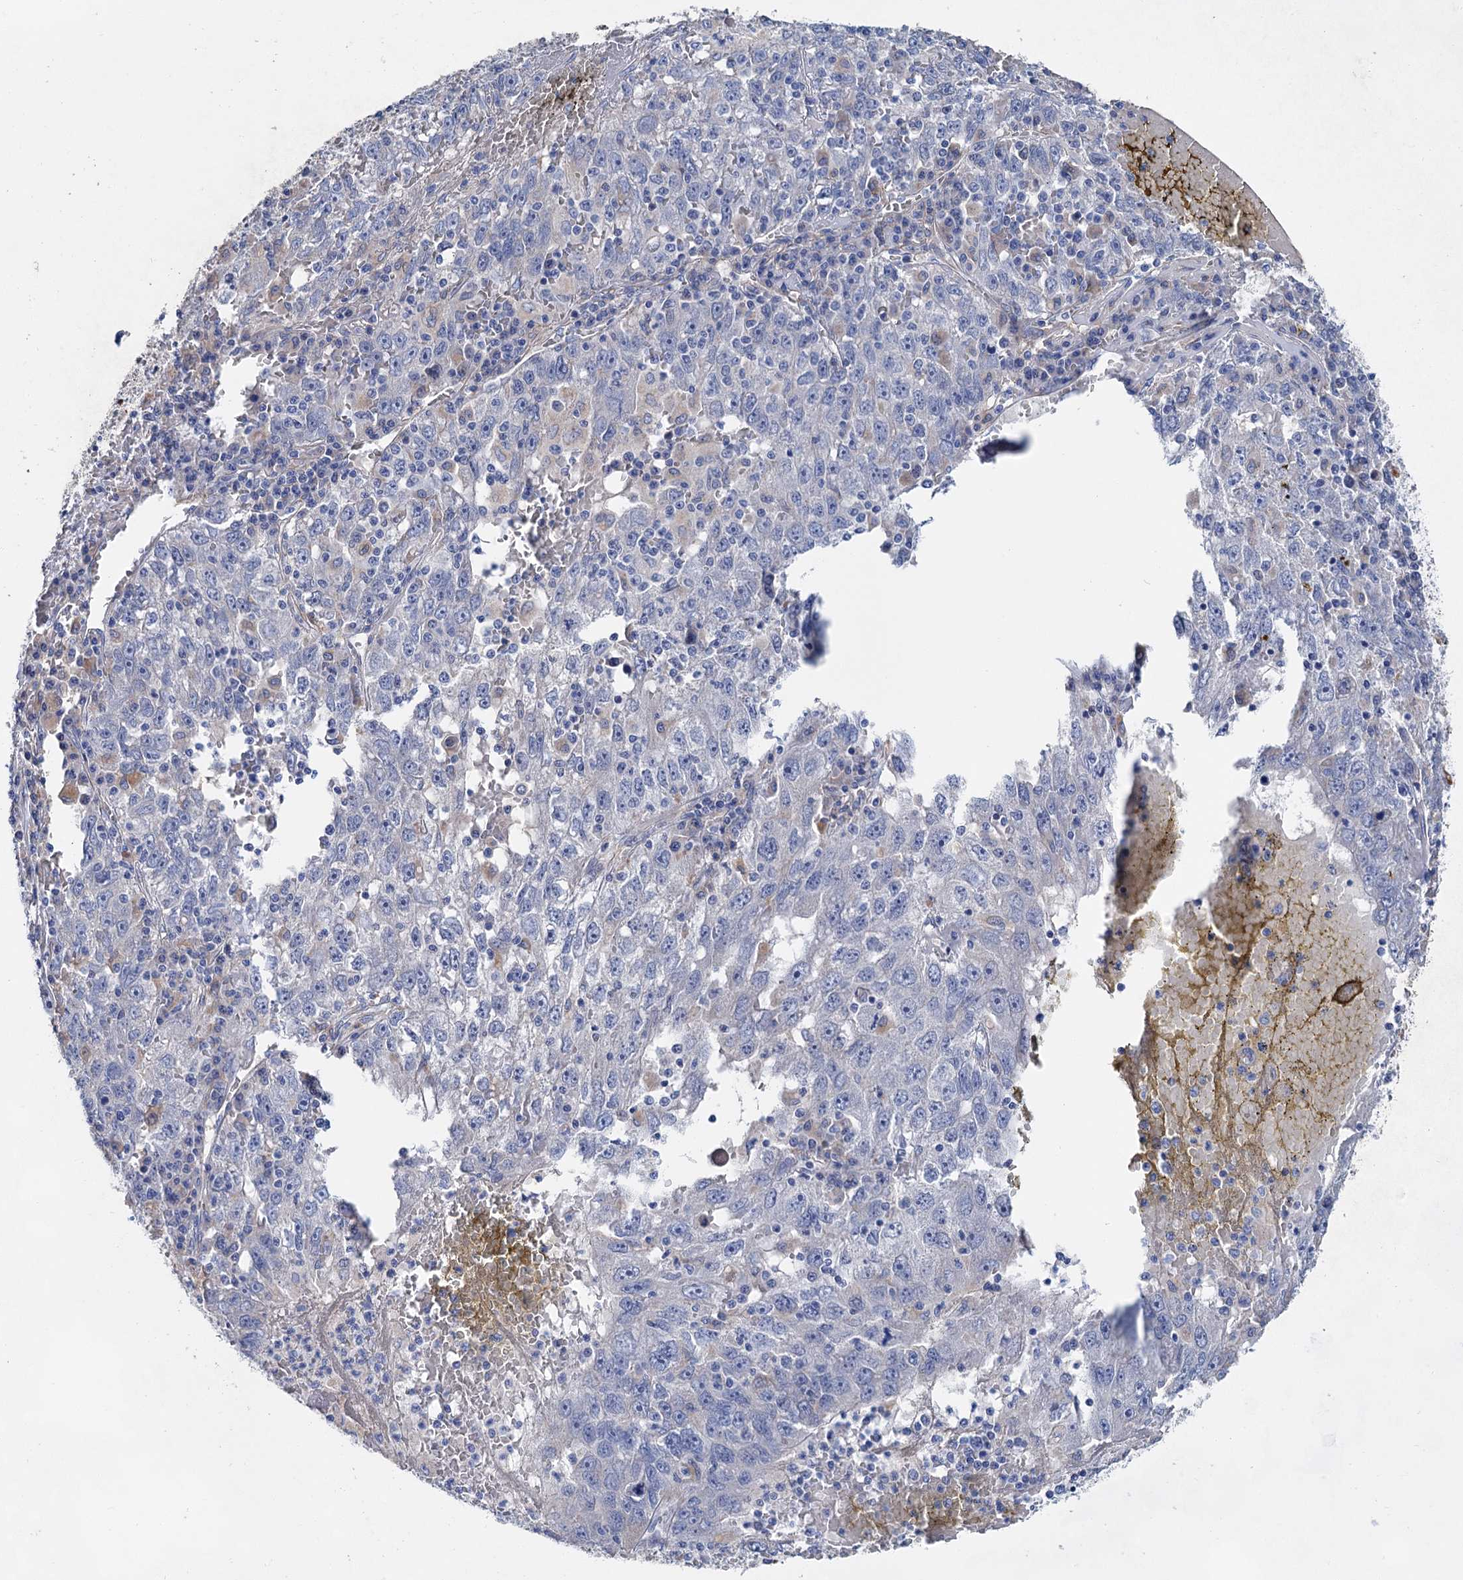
{"staining": {"intensity": "negative", "quantity": "none", "location": "none"}, "tissue": "liver cancer", "cell_type": "Tumor cells", "image_type": "cancer", "snomed": [{"axis": "morphology", "description": "Carcinoma, Hepatocellular, NOS"}, {"axis": "topography", "description": "Liver"}], "caption": "IHC of human liver hepatocellular carcinoma shows no positivity in tumor cells.", "gene": "GPR155", "patient": {"sex": "male", "age": 49}}